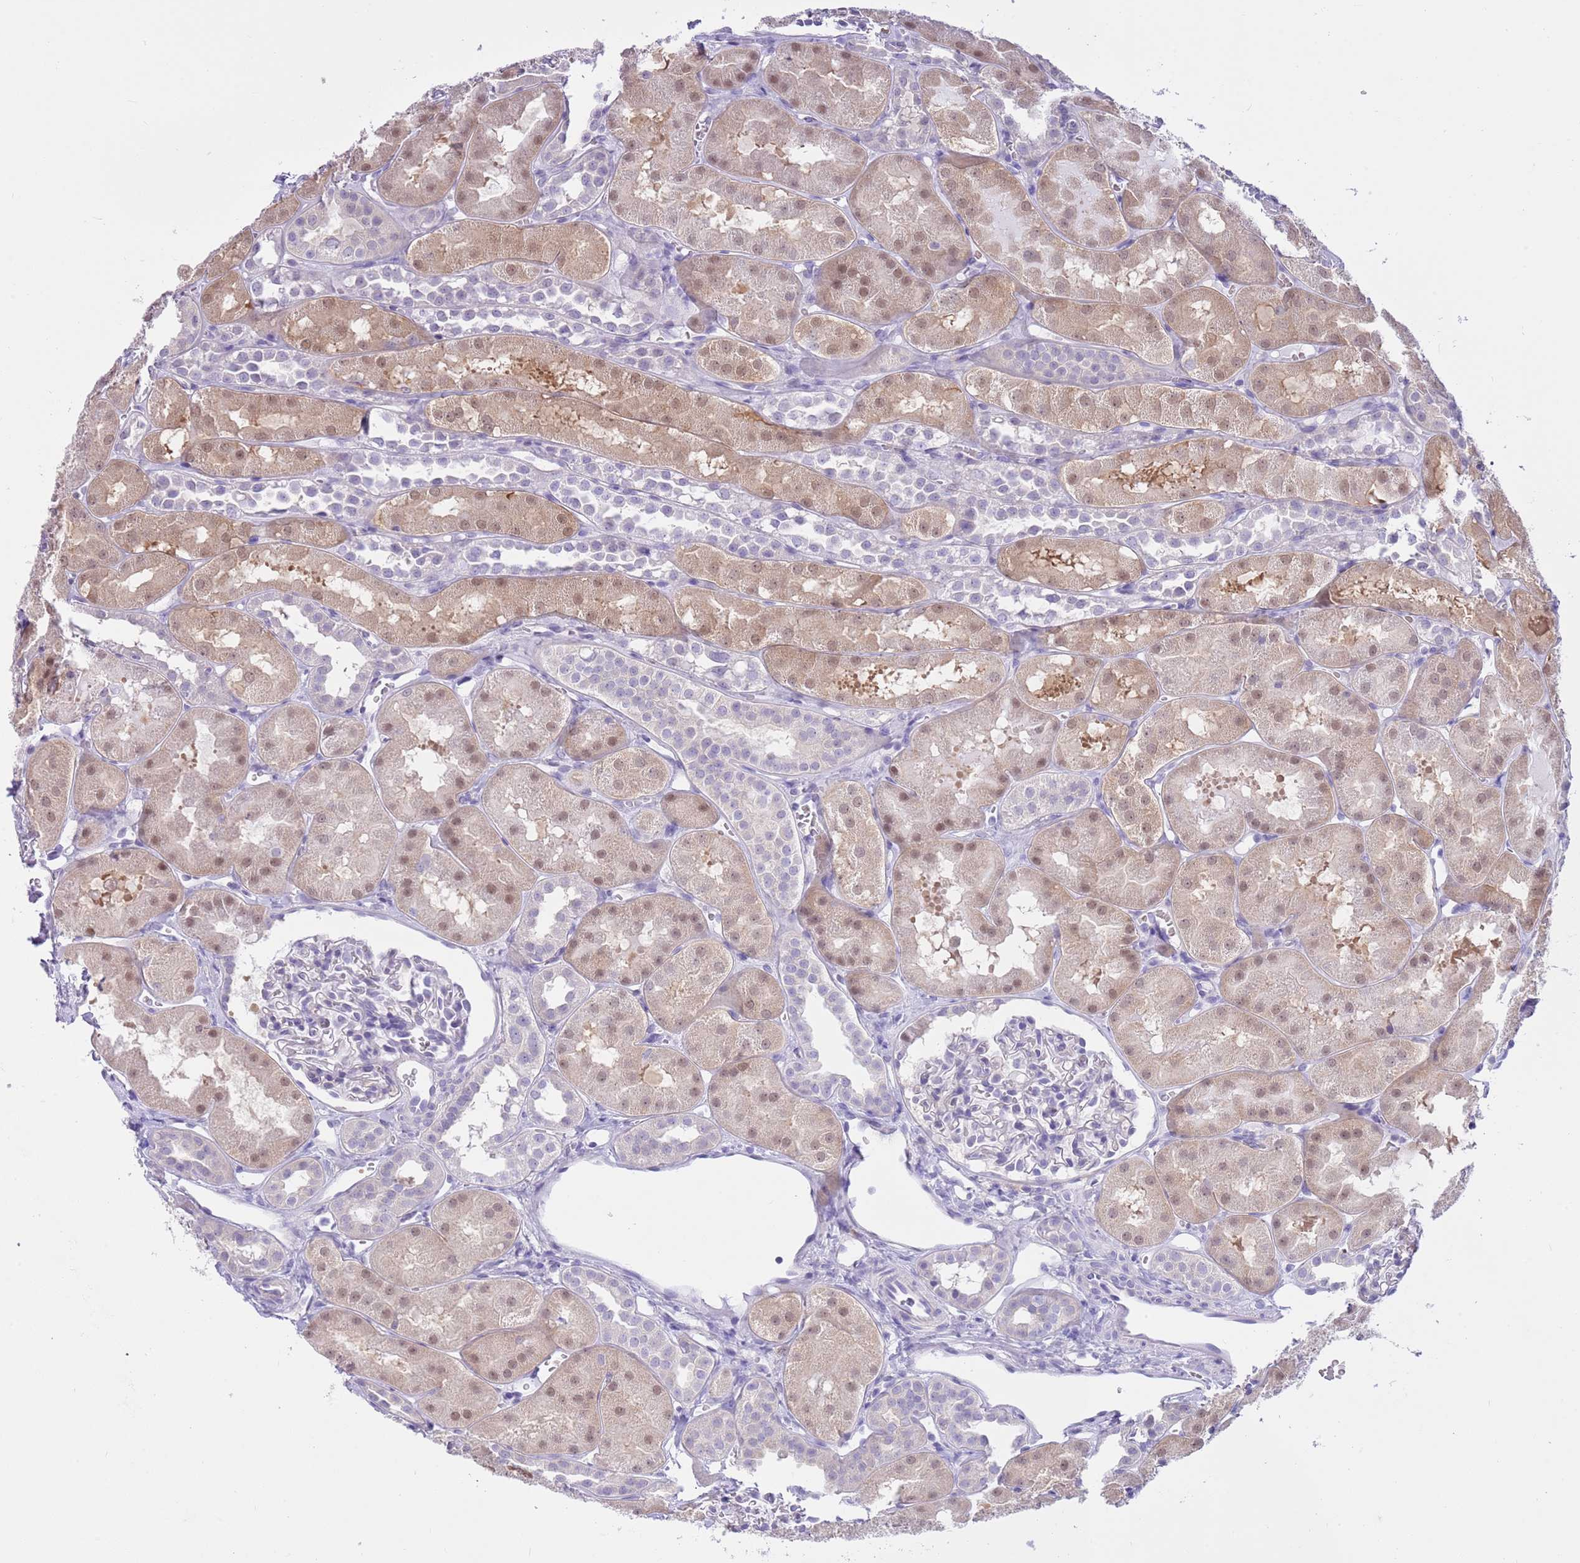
{"staining": {"intensity": "negative", "quantity": "none", "location": "none"}, "tissue": "kidney", "cell_type": "Cells in glomeruli", "image_type": "normal", "snomed": [{"axis": "morphology", "description": "Normal tissue, NOS"}, {"axis": "topography", "description": "Kidney"}, {"axis": "topography", "description": "Urinary bladder"}], "caption": "An immunohistochemistry (IHC) photomicrograph of benign kidney is shown. There is no staining in cells in glomeruli of kidney.", "gene": "DDI2", "patient": {"sex": "male", "age": 16}}